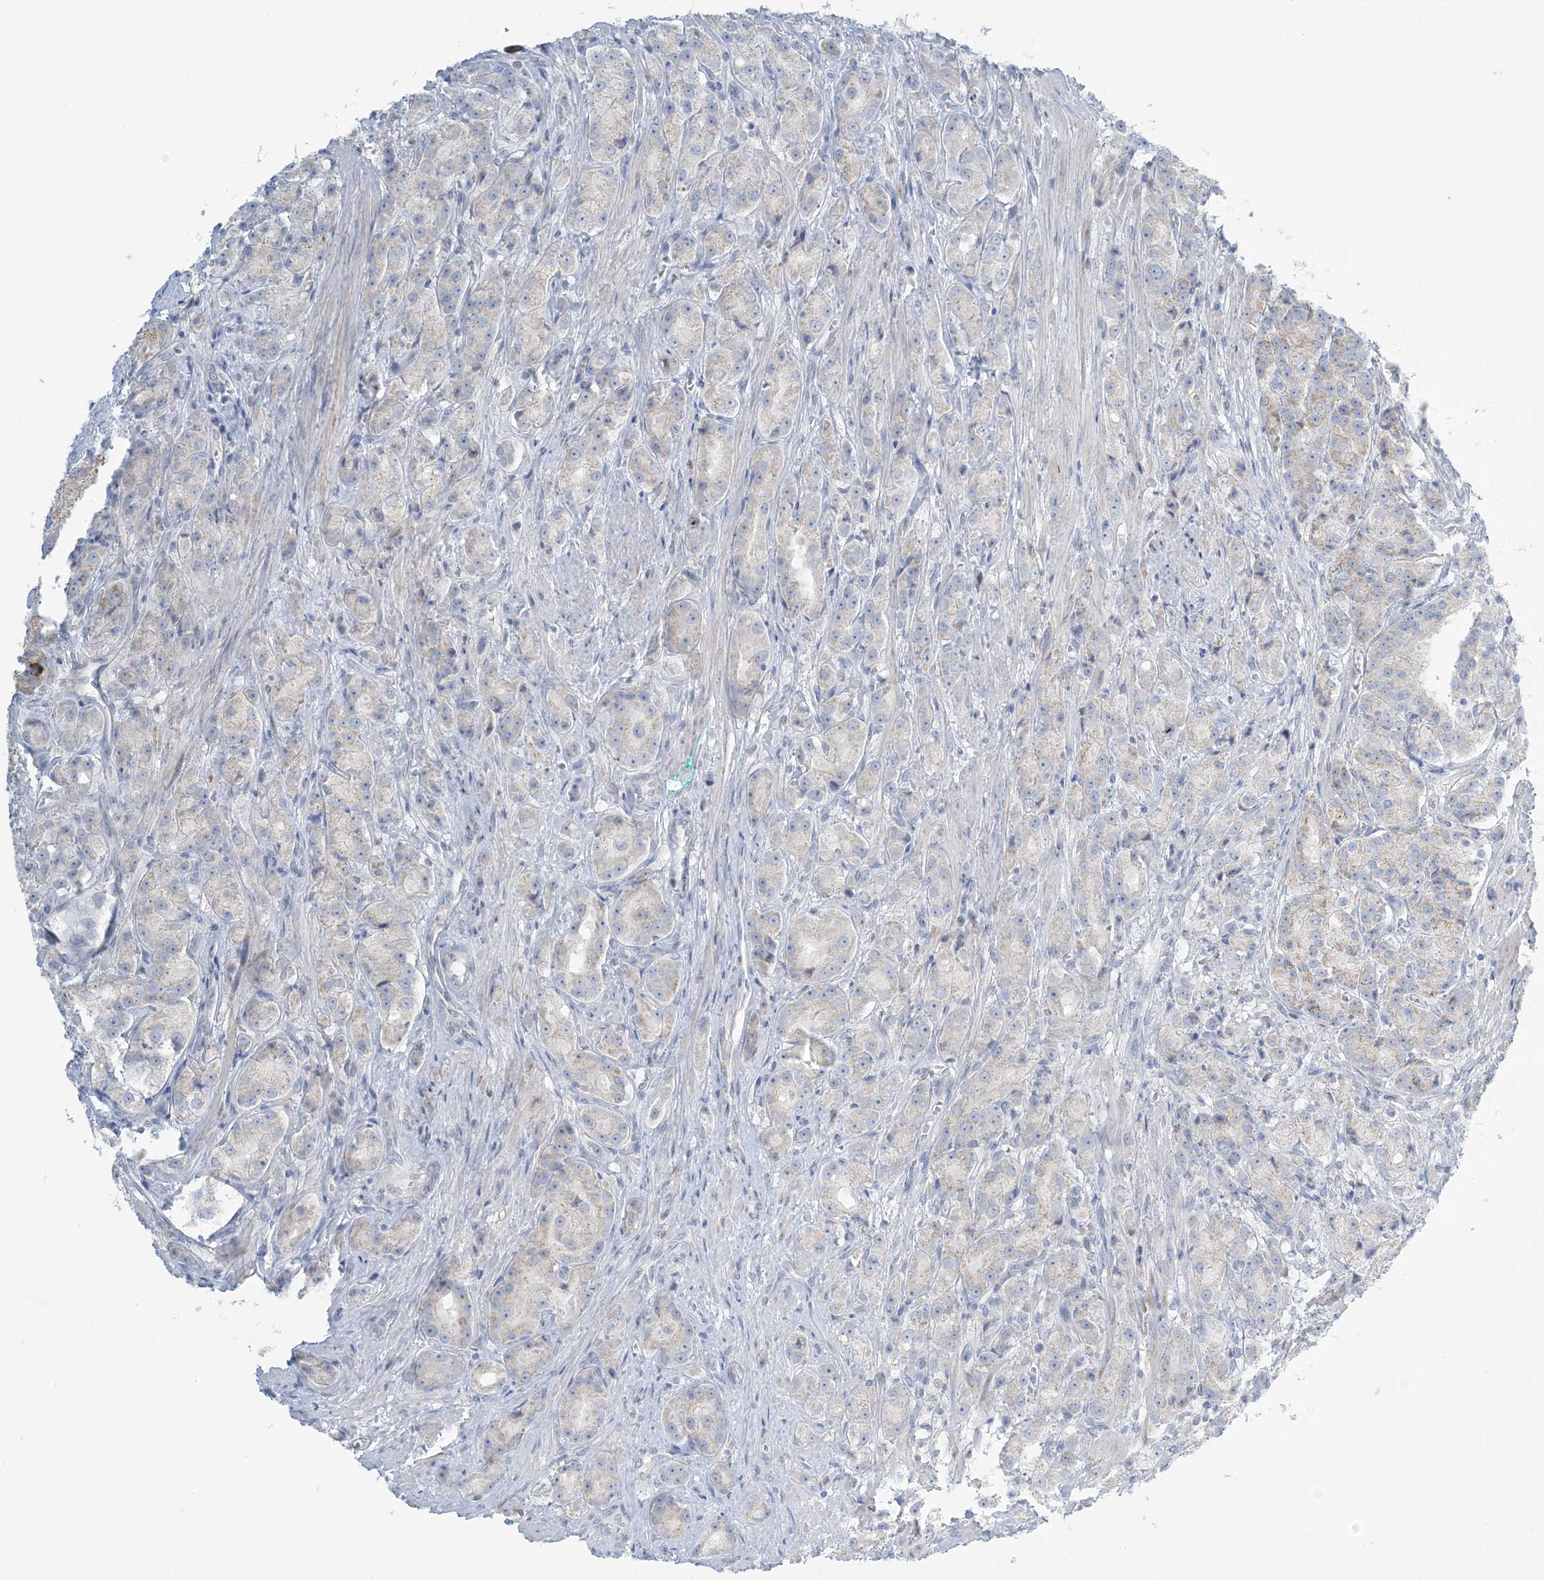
{"staining": {"intensity": "negative", "quantity": "none", "location": "none"}, "tissue": "prostate cancer", "cell_type": "Tumor cells", "image_type": "cancer", "snomed": [{"axis": "morphology", "description": "Adenocarcinoma, High grade"}, {"axis": "topography", "description": "Prostate"}], "caption": "A photomicrograph of human prostate cancer (adenocarcinoma (high-grade)) is negative for staining in tumor cells.", "gene": "ZDHHC4", "patient": {"sex": "male", "age": 60}}